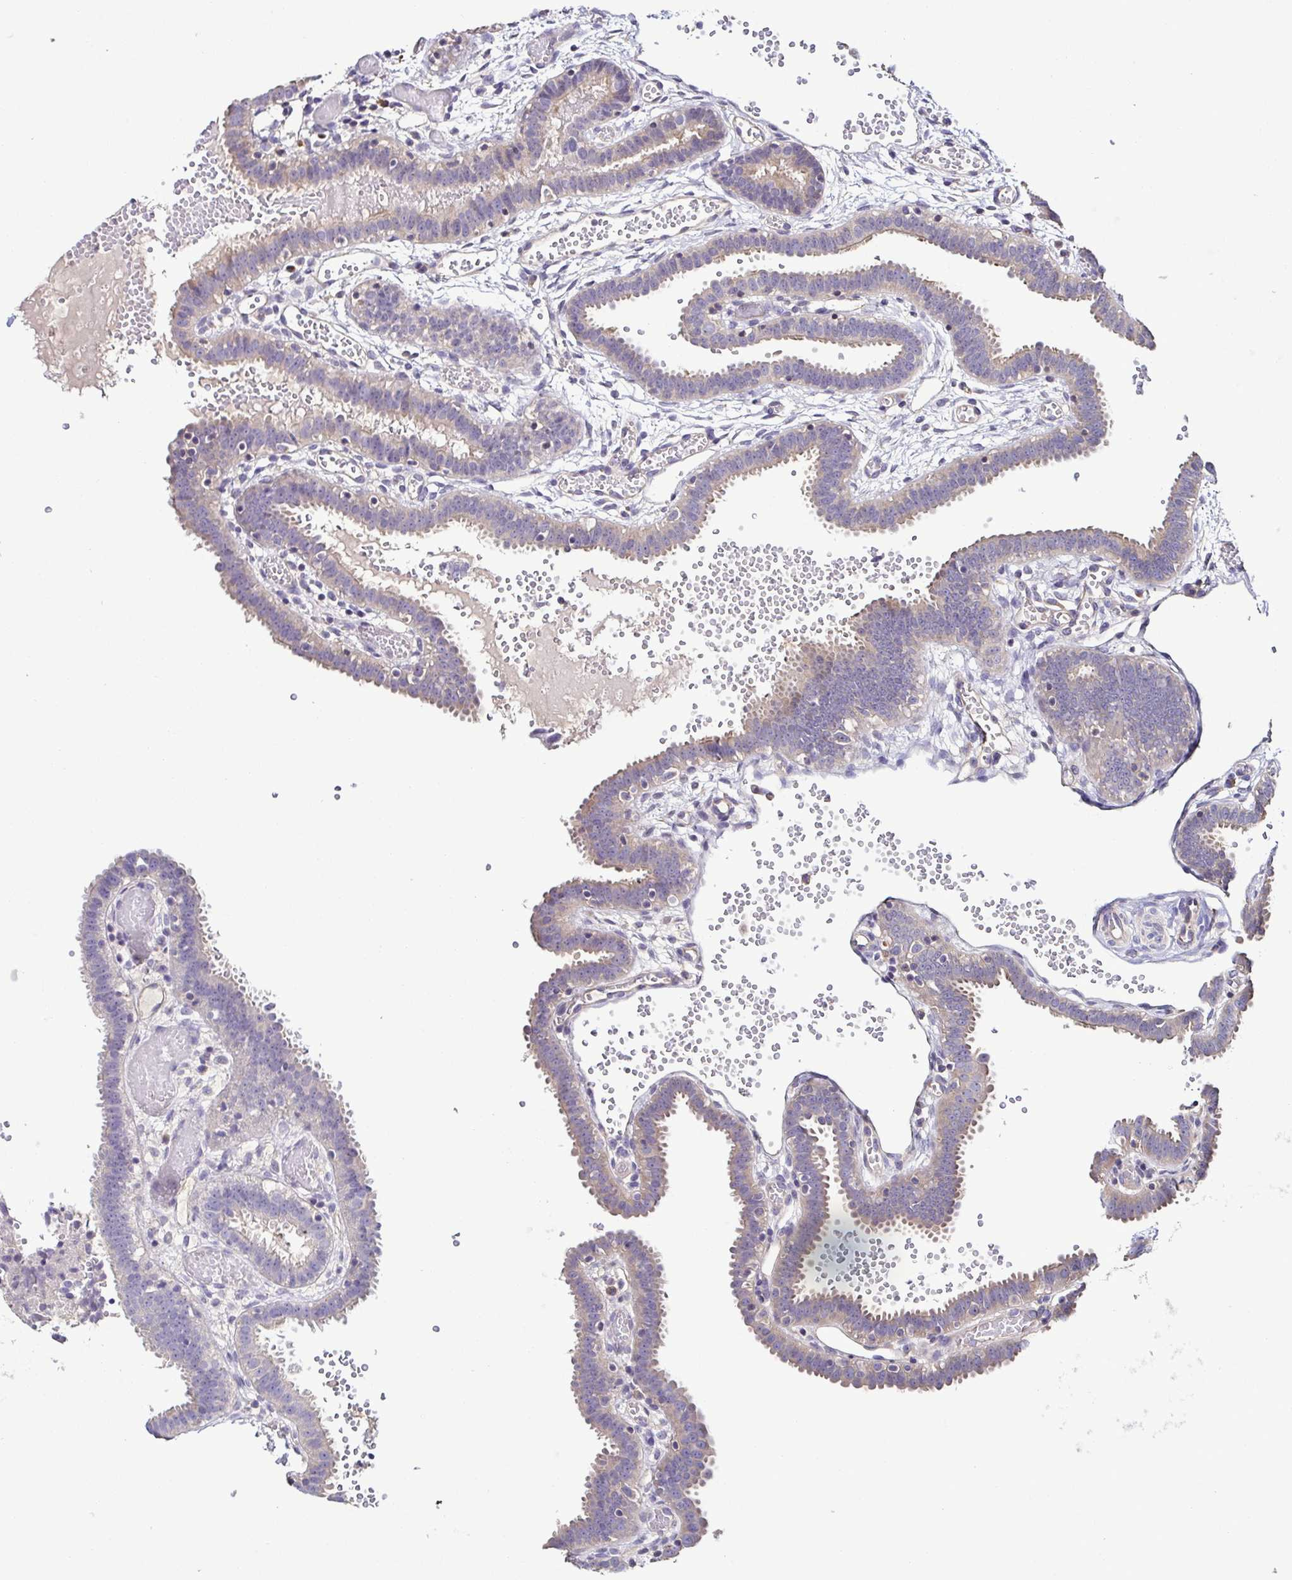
{"staining": {"intensity": "weak", "quantity": "<25%", "location": "cytoplasmic/membranous"}, "tissue": "fallopian tube", "cell_type": "Glandular cells", "image_type": "normal", "snomed": [{"axis": "morphology", "description": "Normal tissue, NOS"}, {"axis": "topography", "description": "Fallopian tube"}], "caption": "An image of human fallopian tube is negative for staining in glandular cells. (Brightfield microscopy of DAB (3,3'-diaminobenzidine) immunohistochemistry (IHC) at high magnification).", "gene": "LMOD2", "patient": {"sex": "female", "age": 37}}